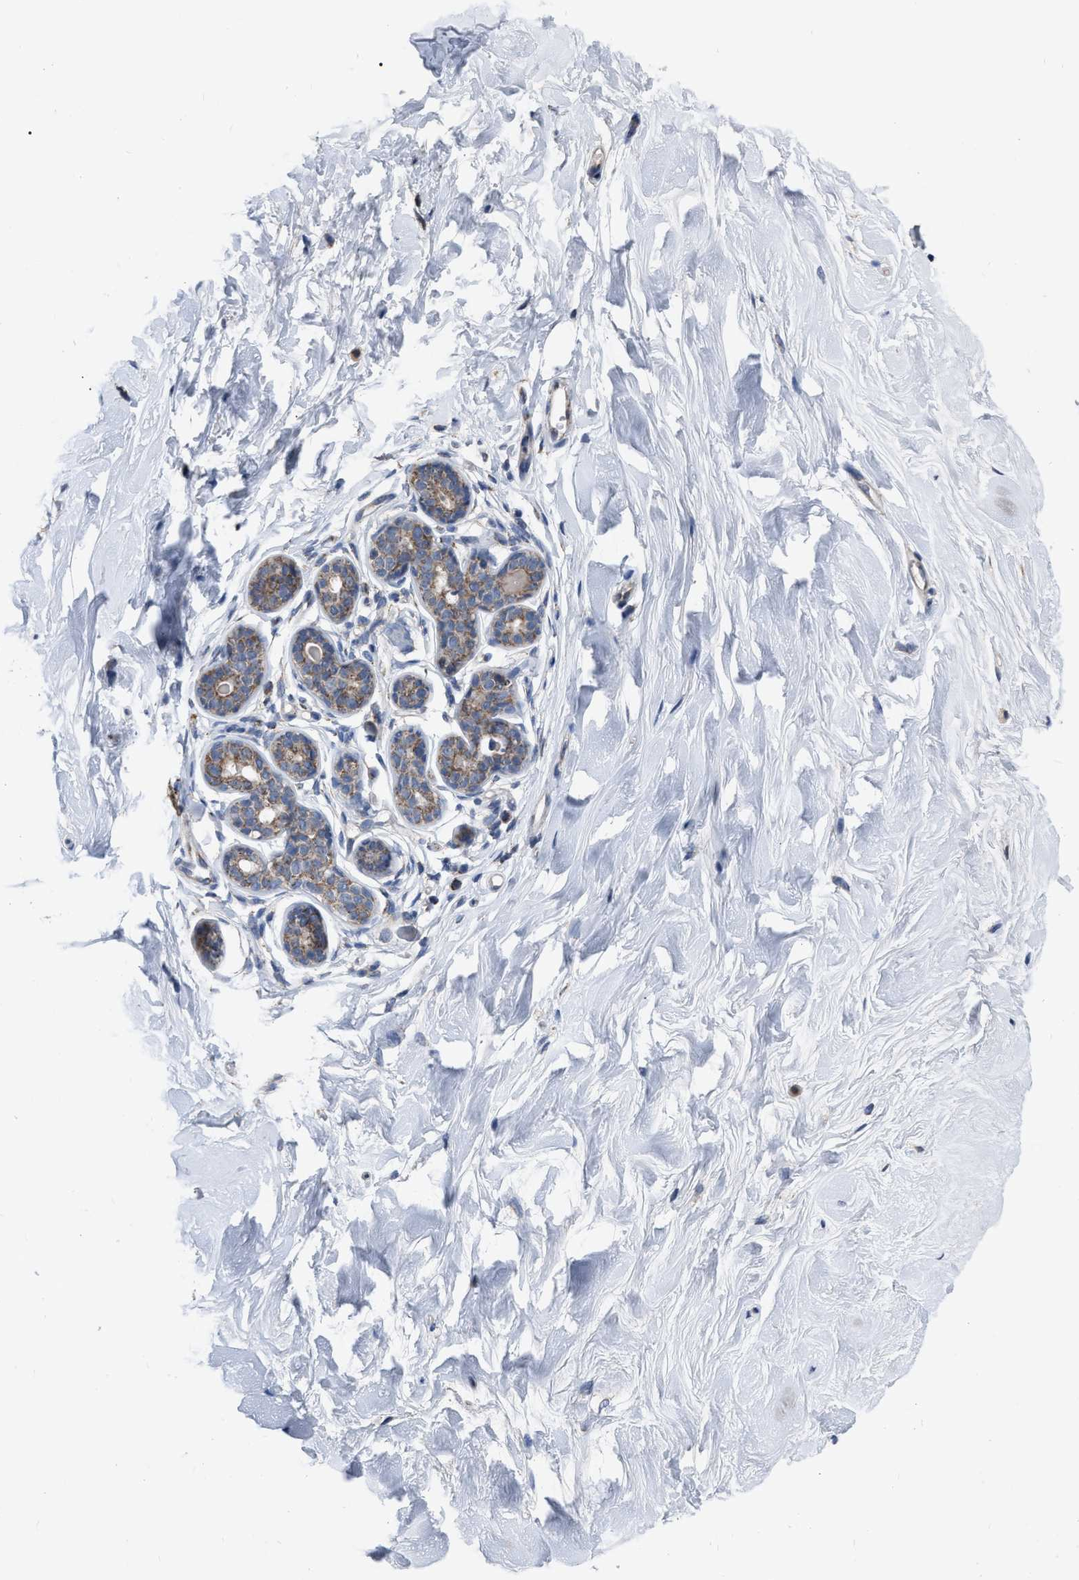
{"staining": {"intensity": "moderate", "quantity": ">75%", "location": "cytoplasmic/membranous"}, "tissue": "breast", "cell_type": "Glandular cells", "image_type": "normal", "snomed": [{"axis": "morphology", "description": "Normal tissue, NOS"}, {"axis": "topography", "description": "Breast"}], "caption": "A photomicrograph of human breast stained for a protein reveals moderate cytoplasmic/membranous brown staining in glandular cells.", "gene": "DDX56", "patient": {"sex": "female", "age": 22}}